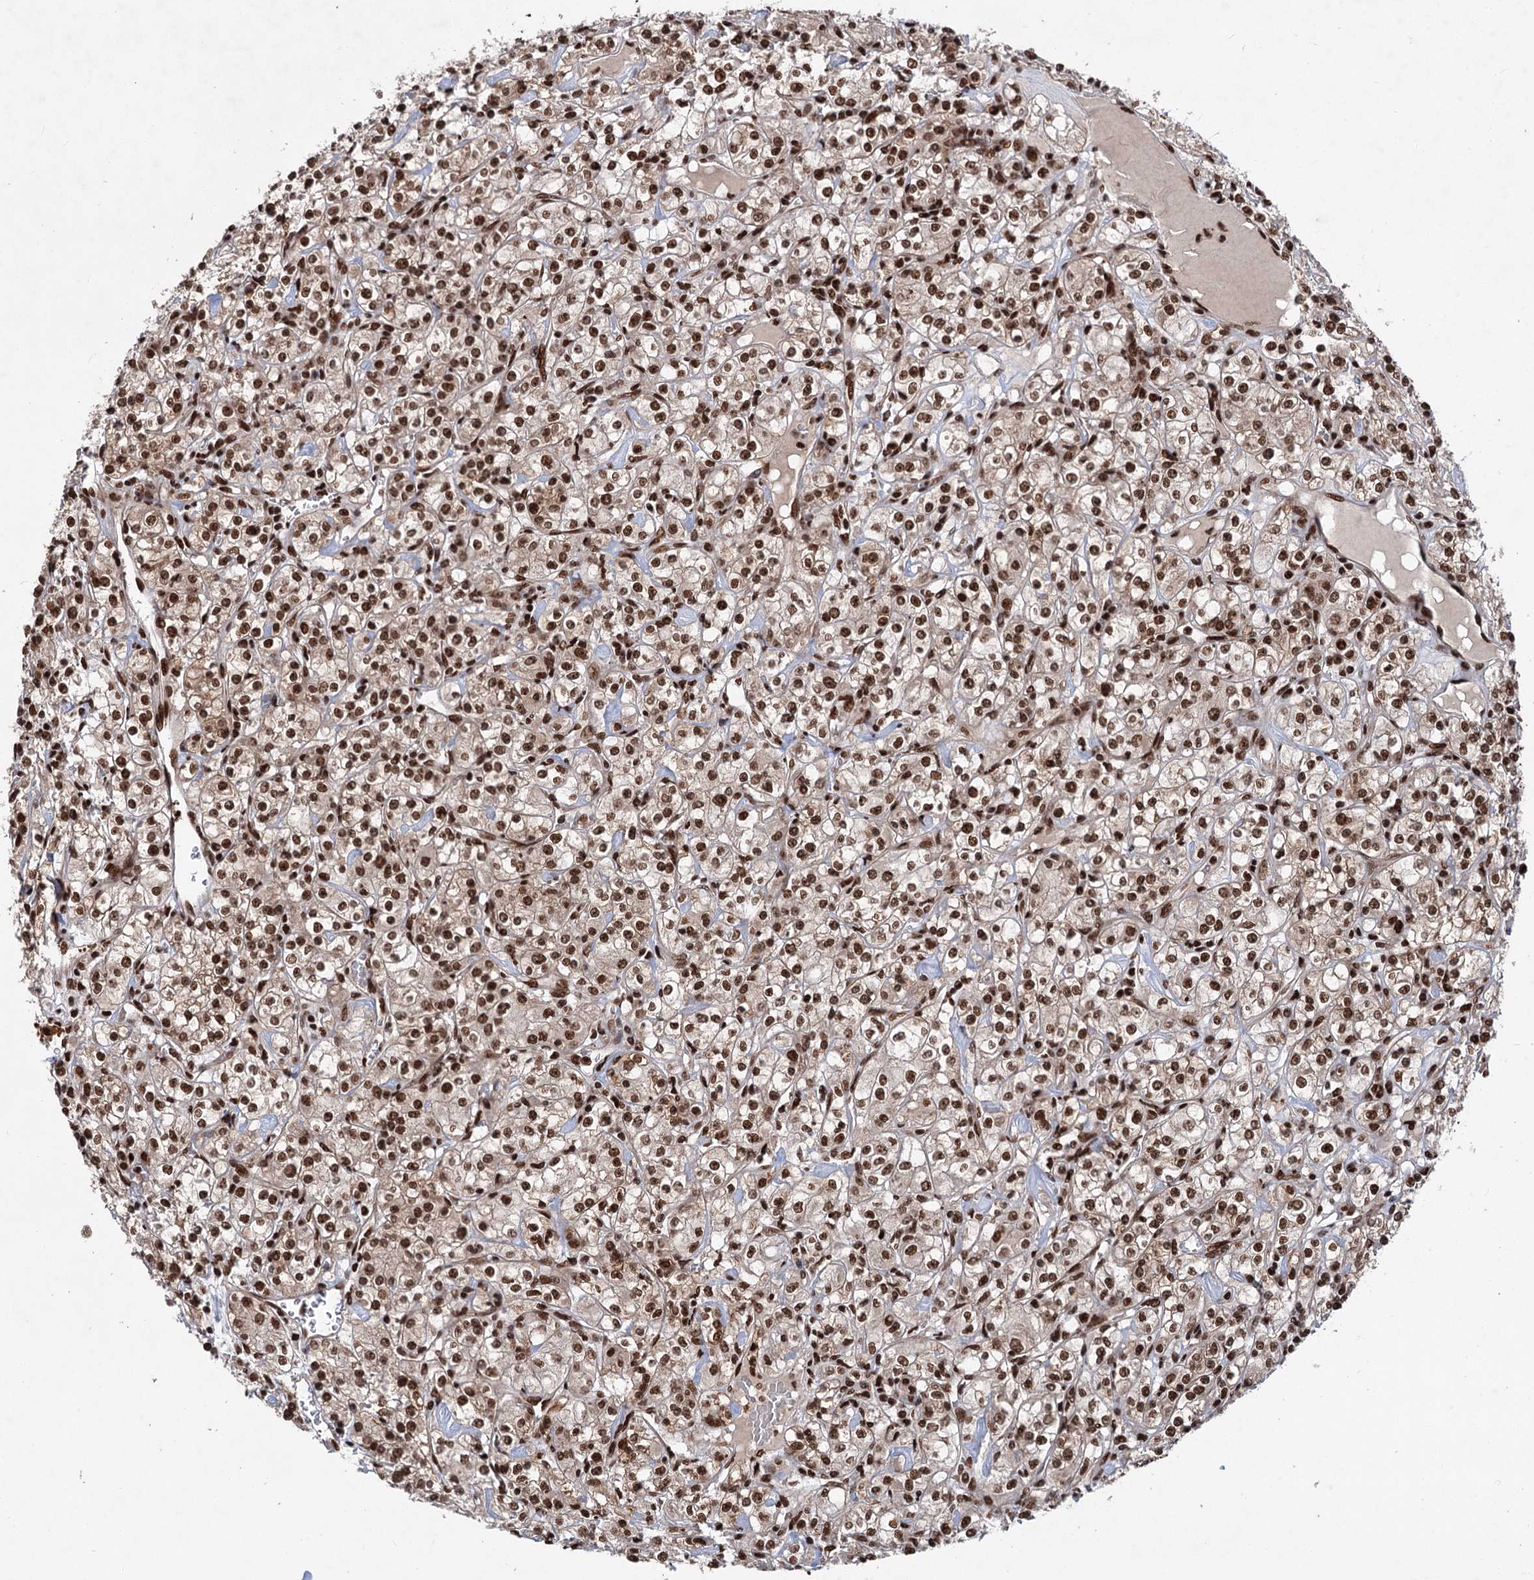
{"staining": {"intensity": "strong", "quantity": ">75%", "location": "nuclear"}, "tissue": "renal cancer", "cell_type": "Tumor cells", "image_type": "cancer", "snomed": [{"axis": "morphology", "description": "Adenocarcinoma, NOS"}, {"axis": "topography", "description": "Kidney"}], "caption": "An immunohistochemistry micrograph of tumor tissue is shown. Protein staining in brown shows strong nuclear positivity in renal cancer within tumor cells.", "gene": "MAML1", "patient": {"sex": "male", "age": 77}}